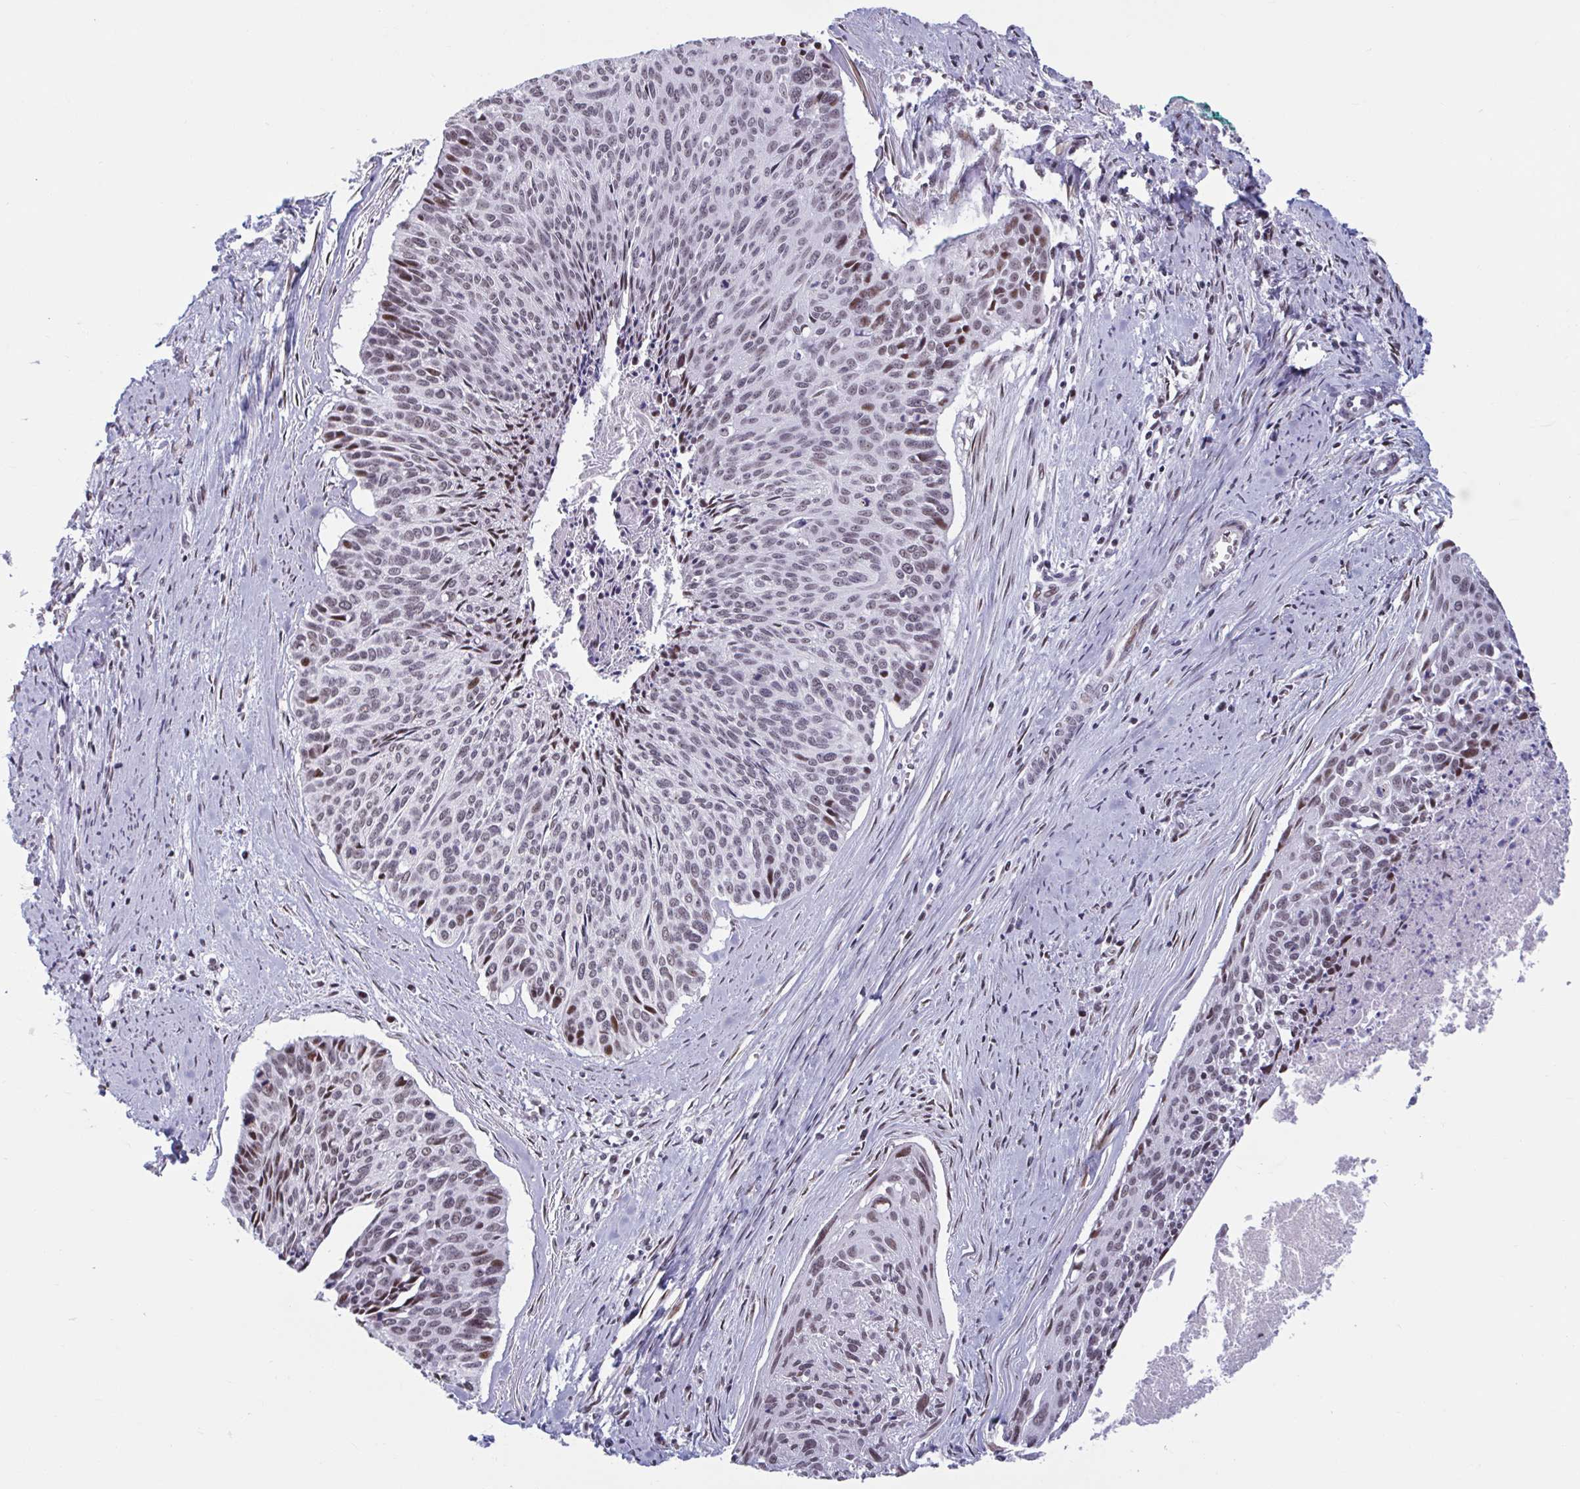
{"staining": {"intensity": "moderate", "quantity": "<25%", "location": "nuclear"}, "tissue": "cervical cancer", "cell_type": "Tumor cells", "image_type": "cancer", "snomed": [{"axis": "morphology", "description": "Squamous cell carcinoma, NOS"}, {"axis": "topography", "description": "Cervix"}], "caption": "Immunohistochemistry (DAB (3,3'-diaminobenzidine)) staining of squamous cell carcinoma (cervical) reveals moderate nuclear protein positivity in about <25% of tumor cells.", "gene": "HSD17B6", "patient": {"sex": "female", "age": 55}}